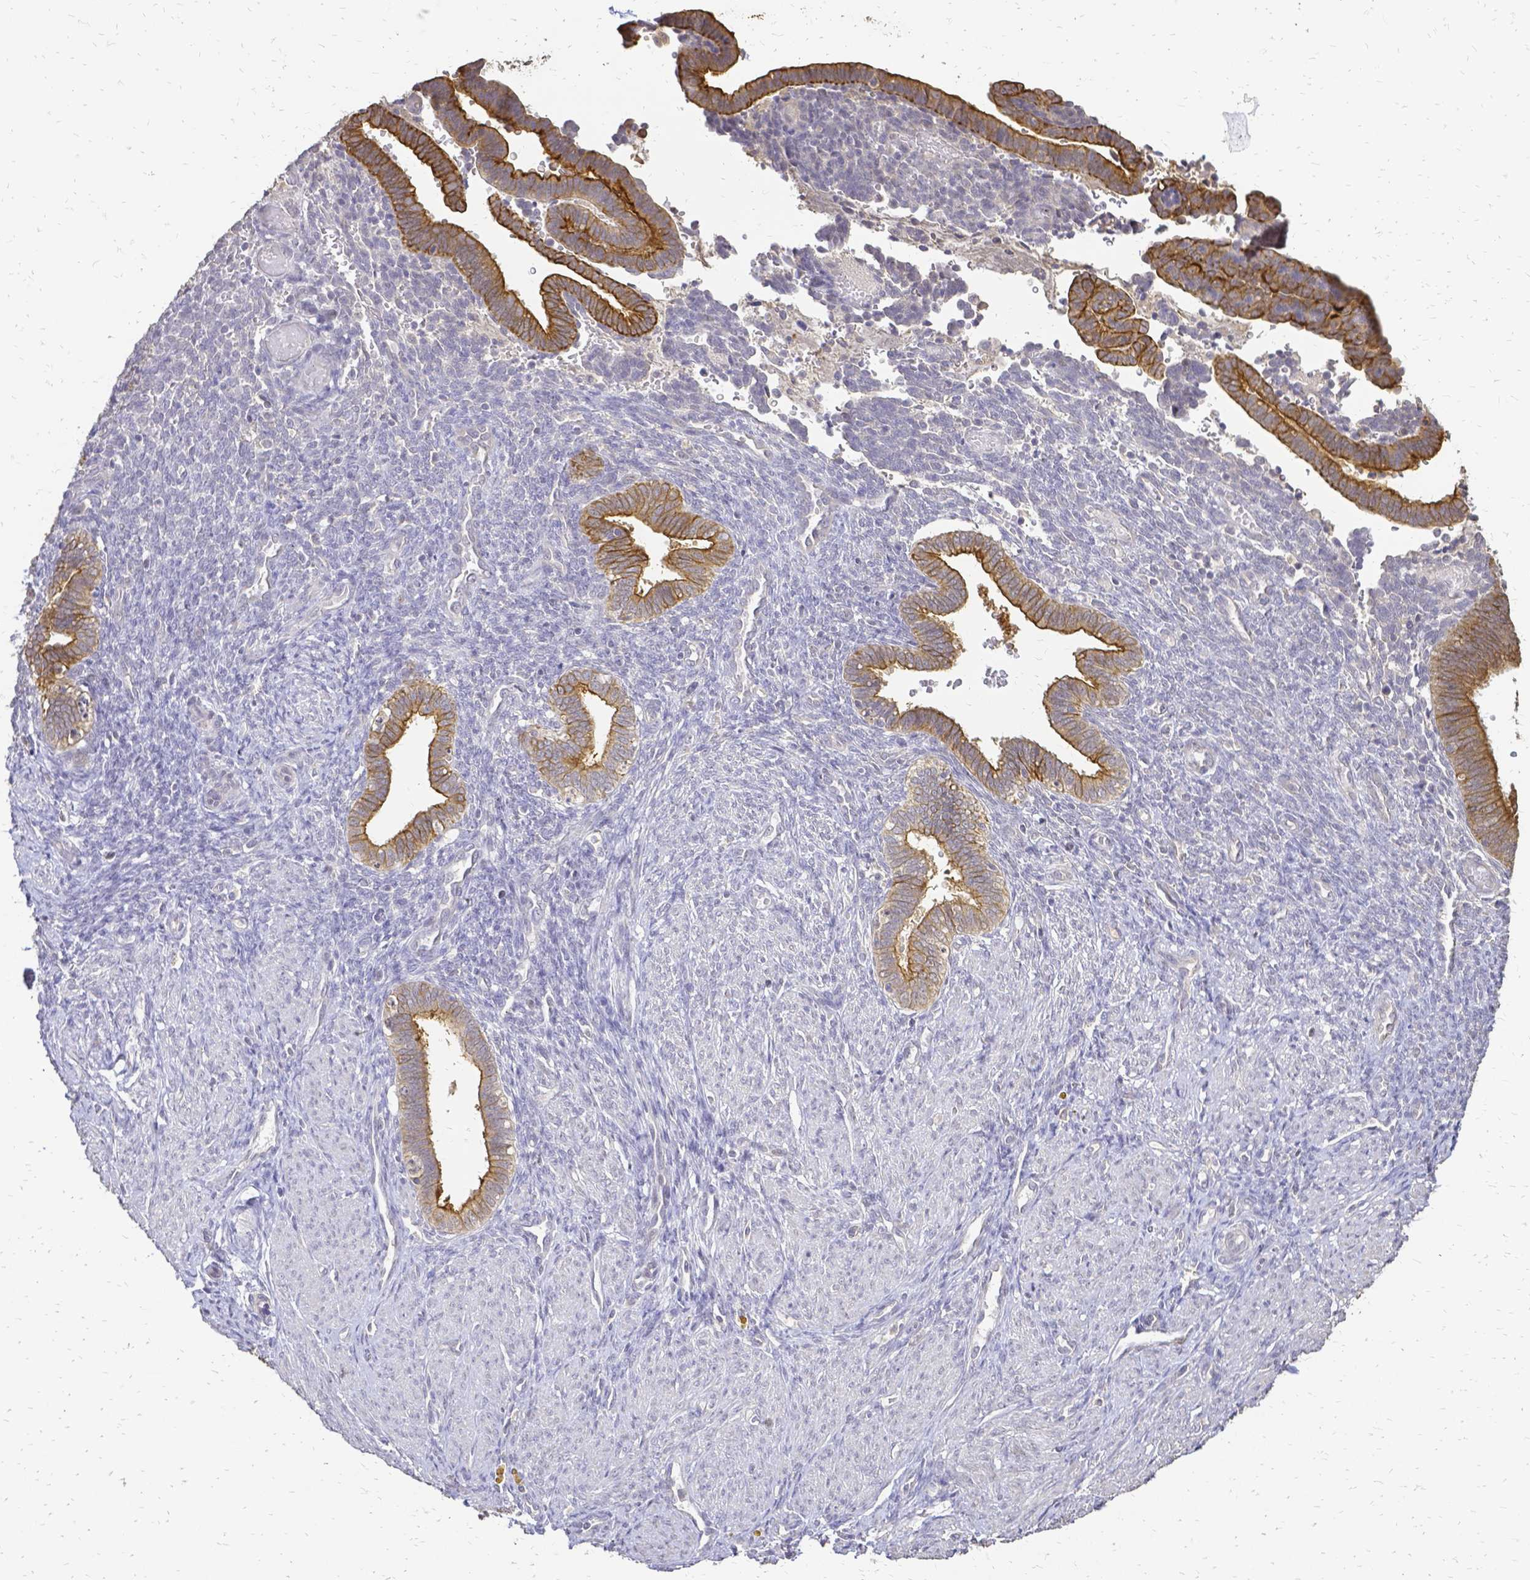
{"staining": {"intensity": "negative", "quantity": "none", "location": "none"}, "tissue": "endometrium", "cell_type": "Cells in endometrial stroma", "image_type": "normal", "snomed": [{"axis": "morphology", "description": "Normal tissue, NOS"}, {"axis": "topography", "description": "Endometrium"}], "caption": "Protein analysis of benign endometrium shows no significant positivity in cells in endometrial stroma.", "gene": "CIB1", "patient": {"sex": "female", "age": 34}}